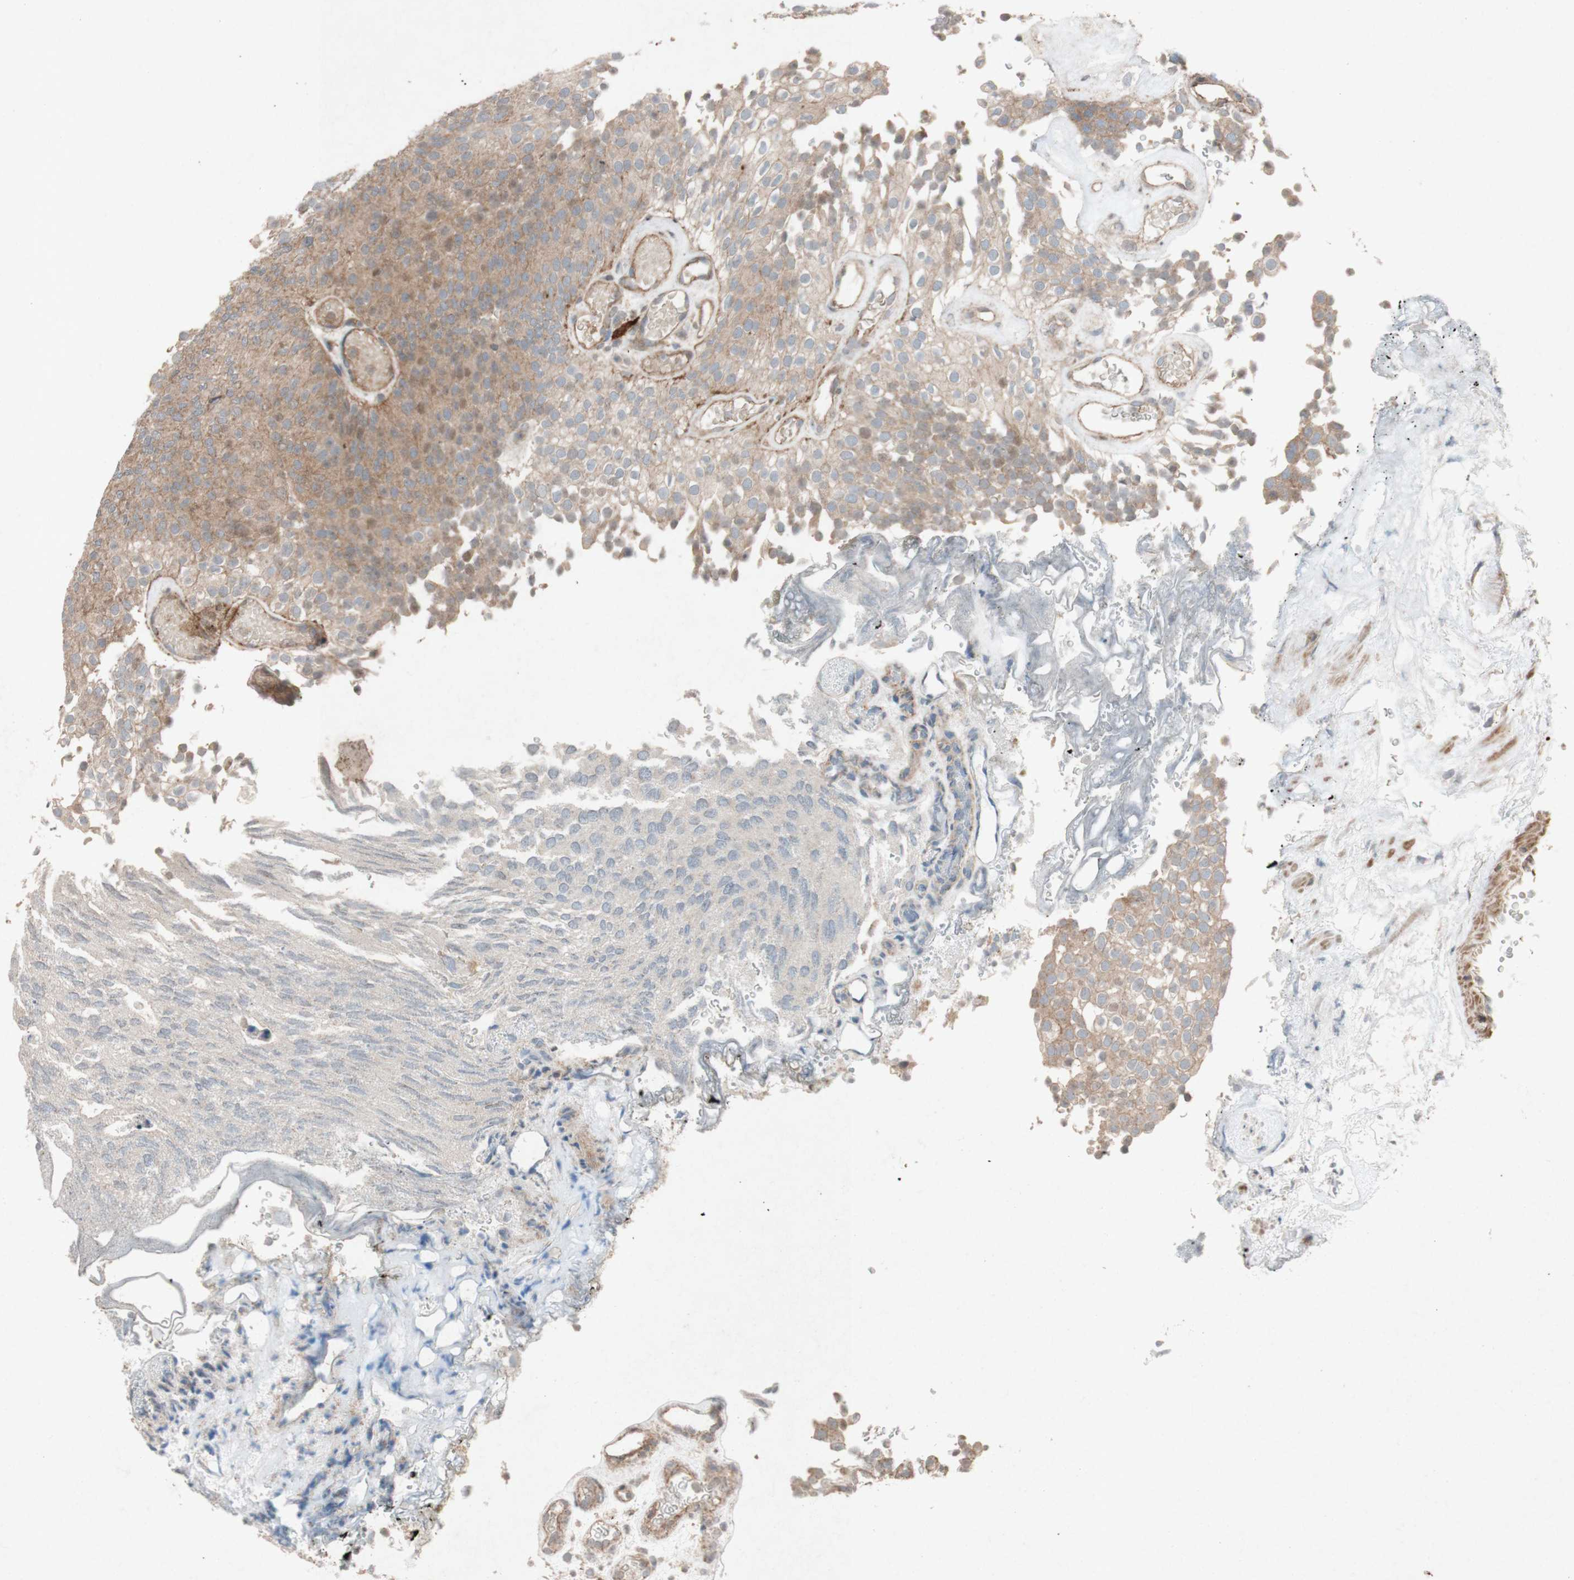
{"staining": {"intensity": "moderate", "quantity": ">75%", "location": "cytoplasmic/membranous"}, "tissue": "urothelial cancer", "cell_type": "Tumor cells", "image_type": "cancer", "snomed": [{"axis": "morphology", "description": "Urothelial carcinoma, Low grade"}, {"axis": "topography", "description": "Urinary bladder"}], "caption": "Brown immunohistochemical staining in human low-grade urothelial carcinoma displays moderate cytoplasmic/membranous positivity in approximately >75% of tumor cells.", "gene": "ATP6V1F", "patient": {"sex": "male", "age": 78}}